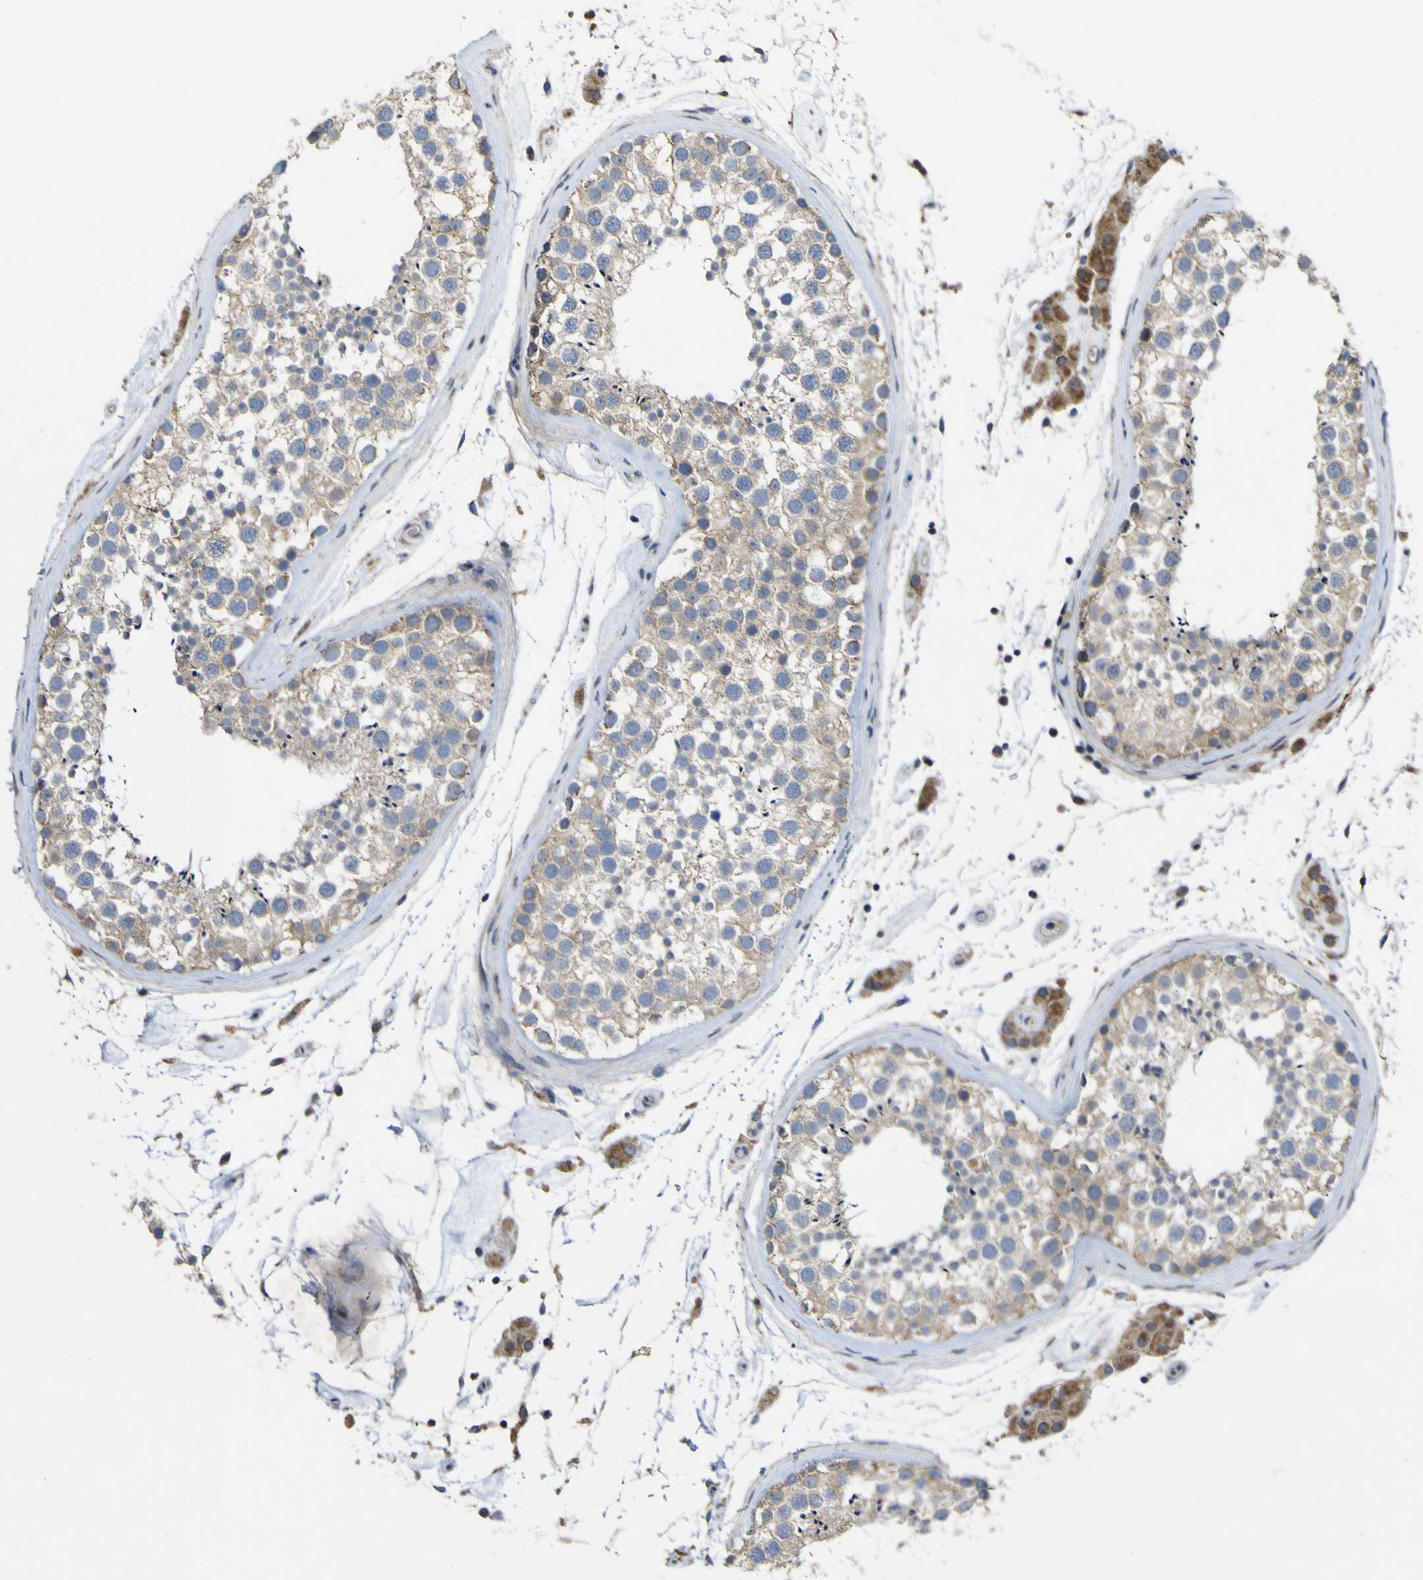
{"staining": {"intensity": "moderate", "quantity": ">75%", "location": "cytoplasmic/membranous"}, "tissue": "testis", "cell_type": "Cells in seminiferous ducts", "image_type": "normal", "snomed": [{"axis": "morphology", "description": "Normal tissue, NOS"}, {"axis": "topography", "description": "Testis"}], "caption": "Protein expression analysis of benign testis demonstrates moderate cytoplasmic/membranous positivity in about >75% of cells in seminiferous ducts.", "gene": "IRAK2", "patient": {"sex": "male", "age": 46}}